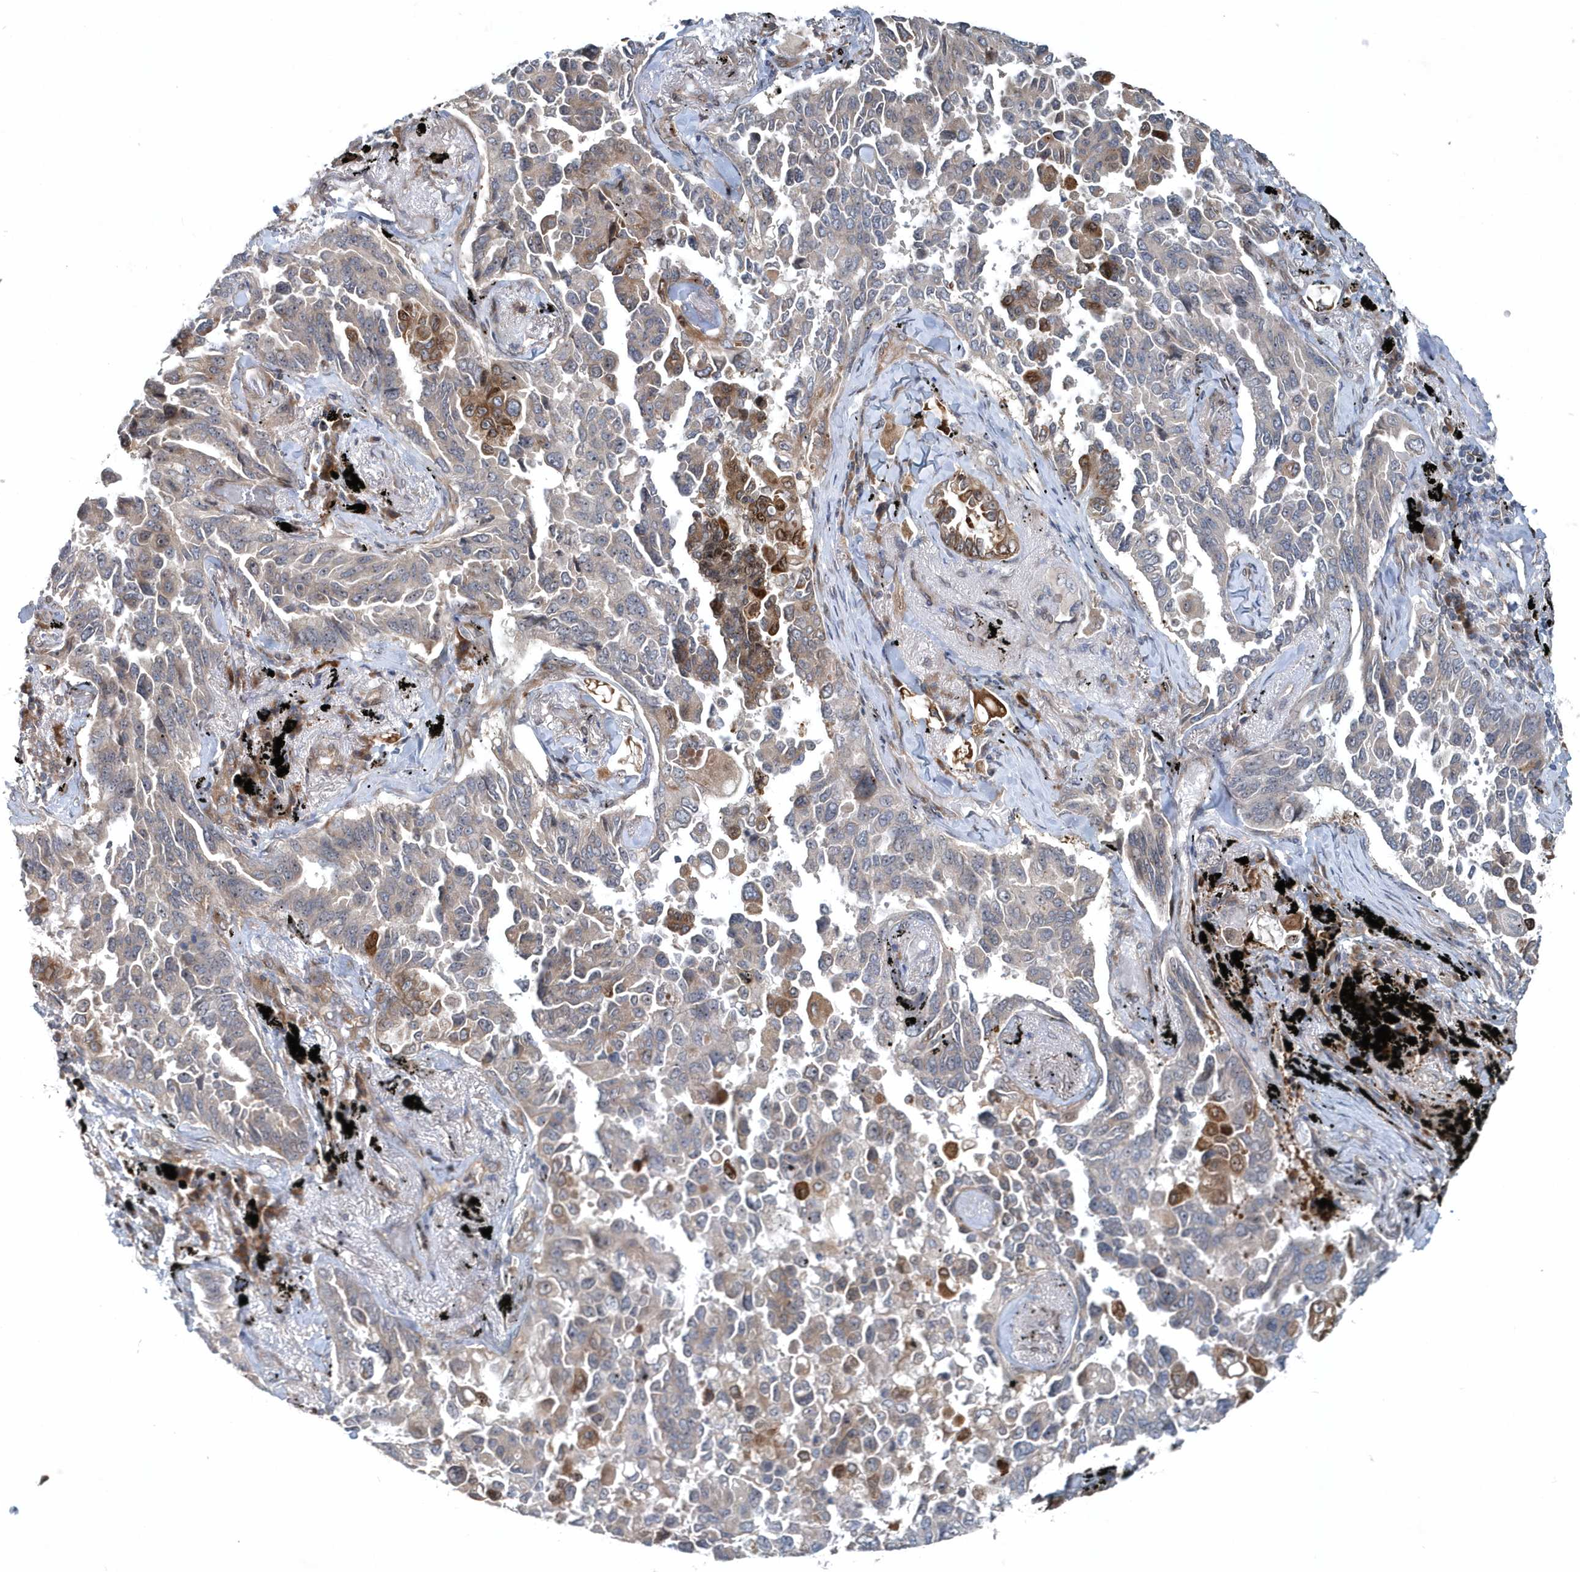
{"staining": {"intensity": "moderate", "quantity": "<25%", "location": "cytoplasmic/membranous"}, "tissue": "lung cancer", "cell_type": "Tumor cells", "image_type": "cancer", "snomed": [{"axis": "morphology", "description": "Adenocarcinoma, NOS"}, {"axis": "topography", "description": "Lung"}], "caption": "The histopathology image exhibits staining of lung cancer (adenocarcinoma), revealing moderate cytoplasmic/membranous protein positivity (brown color) within tumor cells. (IHC, brightfield microscopy, high magnification).", "gene": "MCC", "patient": {"sex": "female", "age": 67}}